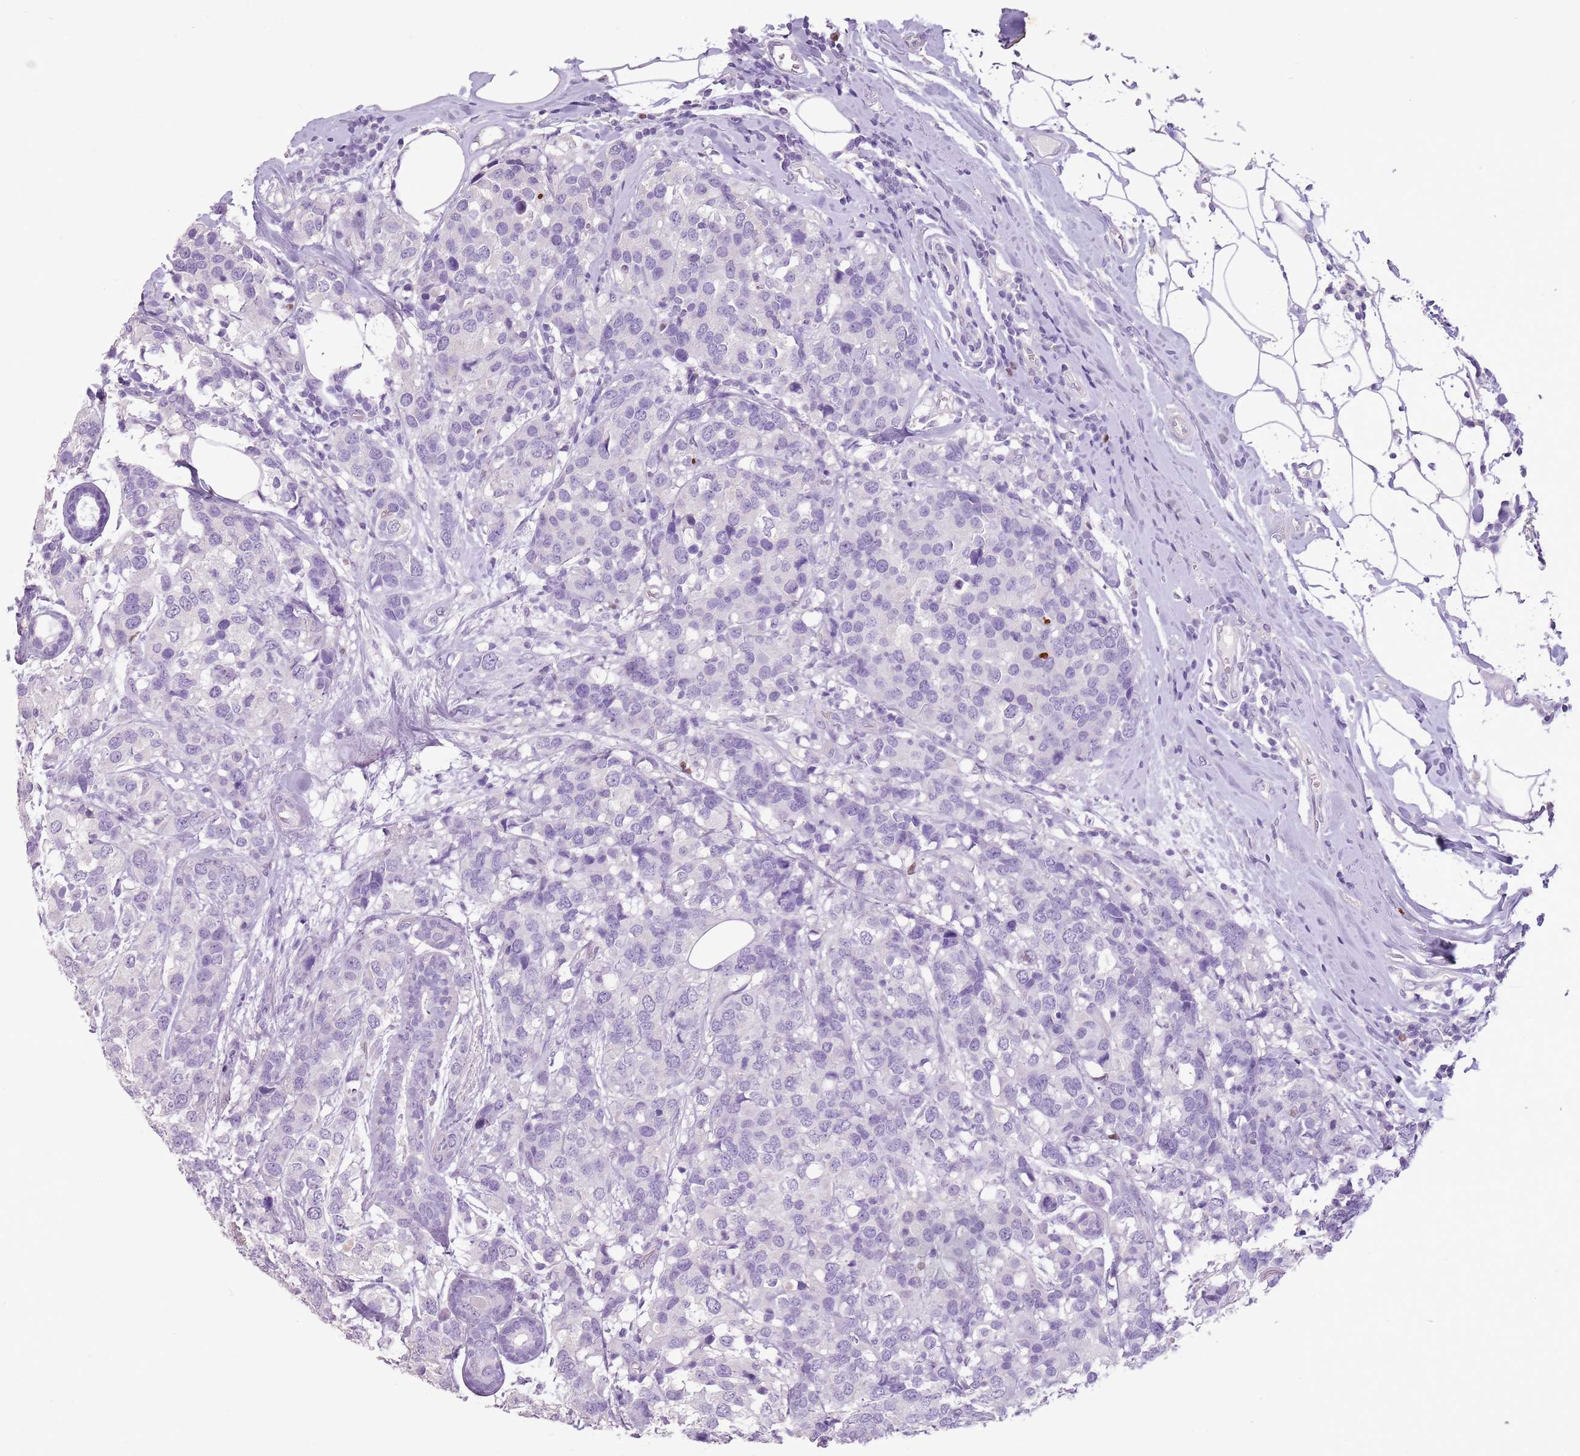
{"staining": {"intensity": "negative", "quantity": "none", "location": "none"}, "tissue": "breast cancer", "cell_type": "Tumor cells", "image_type": "cancer", "snomed": [{"axis": "morphology", "description": "Lobular carcinoma"}, {"axis": "topography", "description": "Breast"}], "caption": "Tumor cells show no significant protein staining in lobular carcinoma (breast).", "gene": "CELF6", "patient": {"sex": "female", "age": 59}}